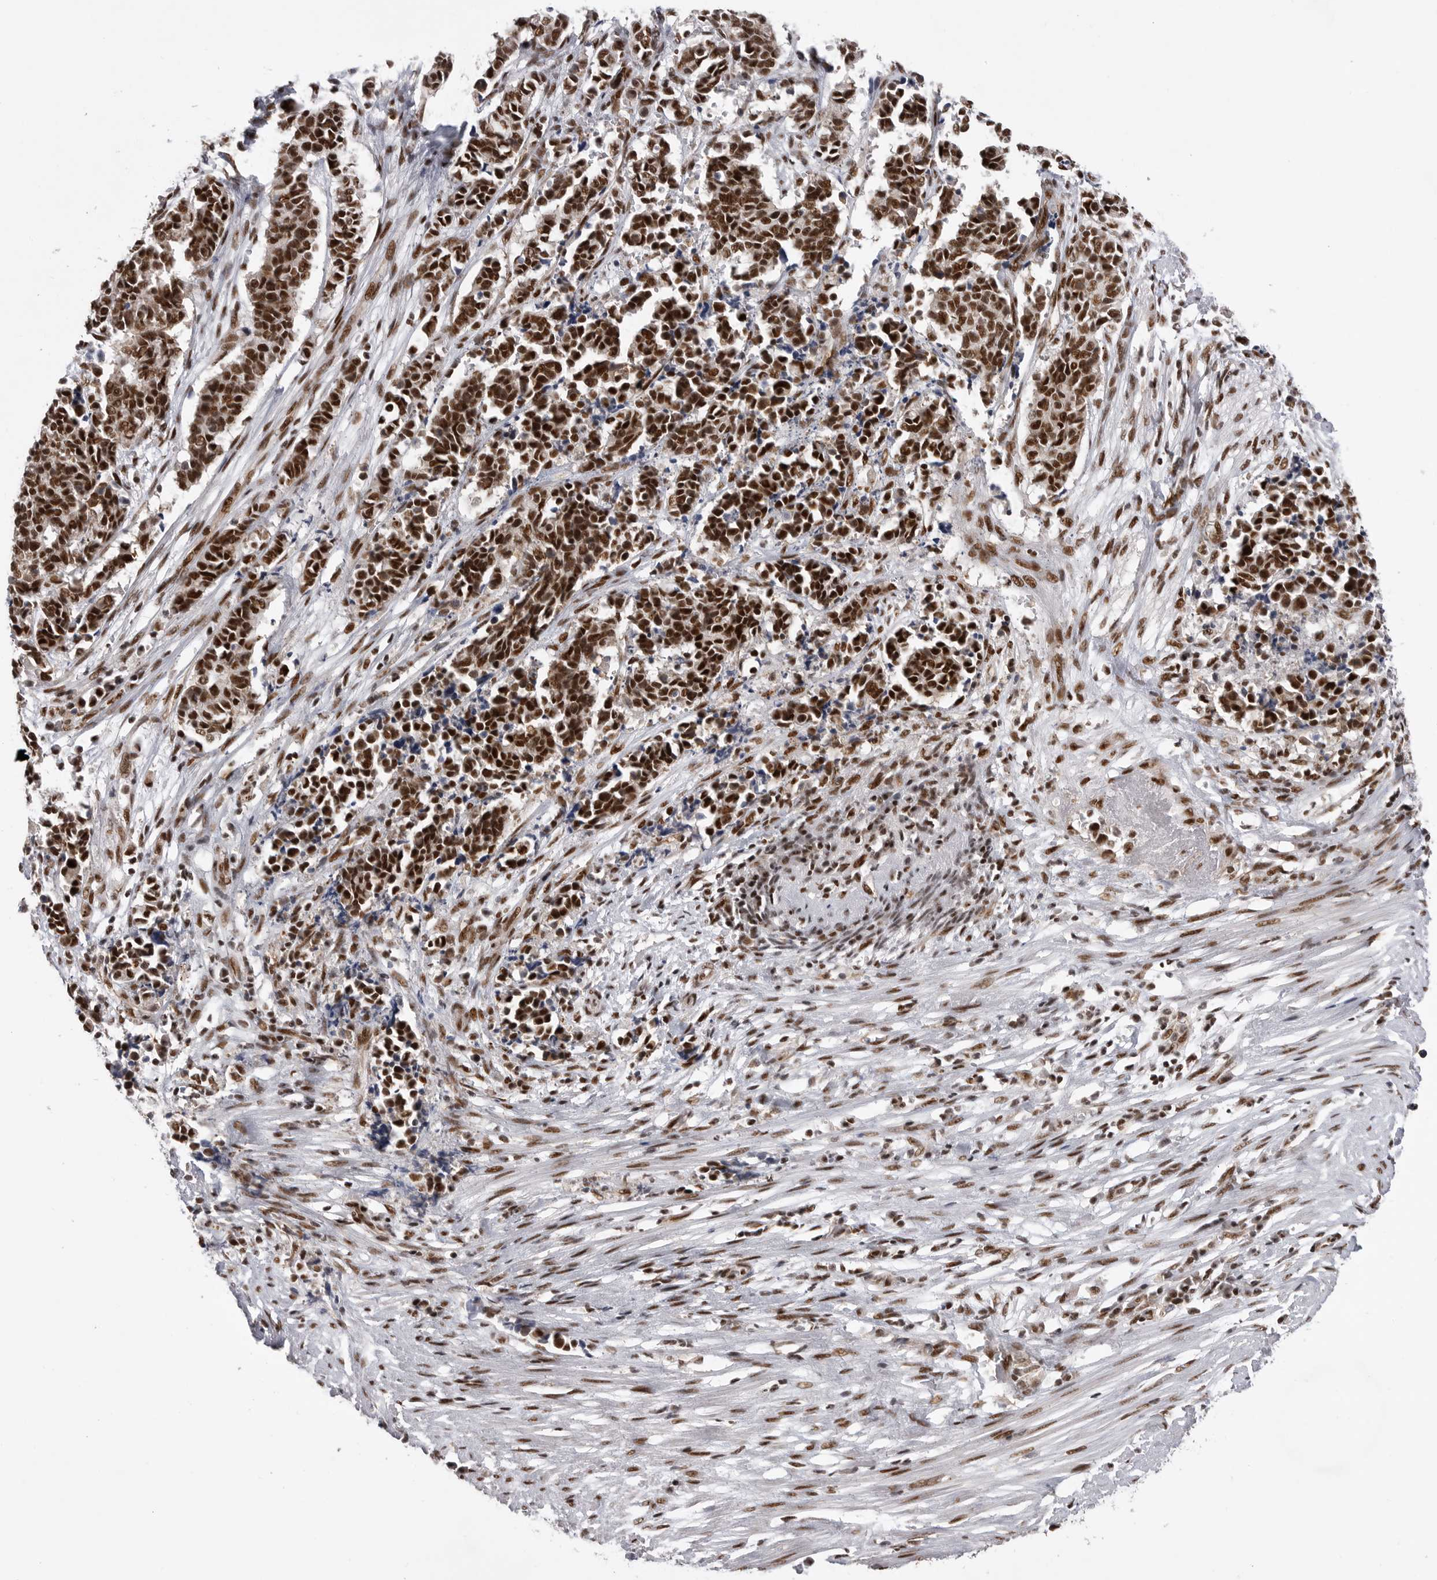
{"staining": {"intensity": "strong", "quantity": ">75%", "location": "nuclear"}, "tissue": "cervical cancer", "cell_type": "Tumor cells", "image_type": "cancer", "snomed": [{"axis": "morphology", "description": "Normal tissue, NOS"}, {"axis": "morphology", "description": "Squamous cell carcinoma, NOS"}, {"axis": "topography", "description": "Cervix"}], "caption": "Strong nuclear staining for a protein is seen in about >75% of tumor cells of cervical cancer using IHC.", "gene": "PPP1R8", "patient": {"sex": "female", "age": 35}}